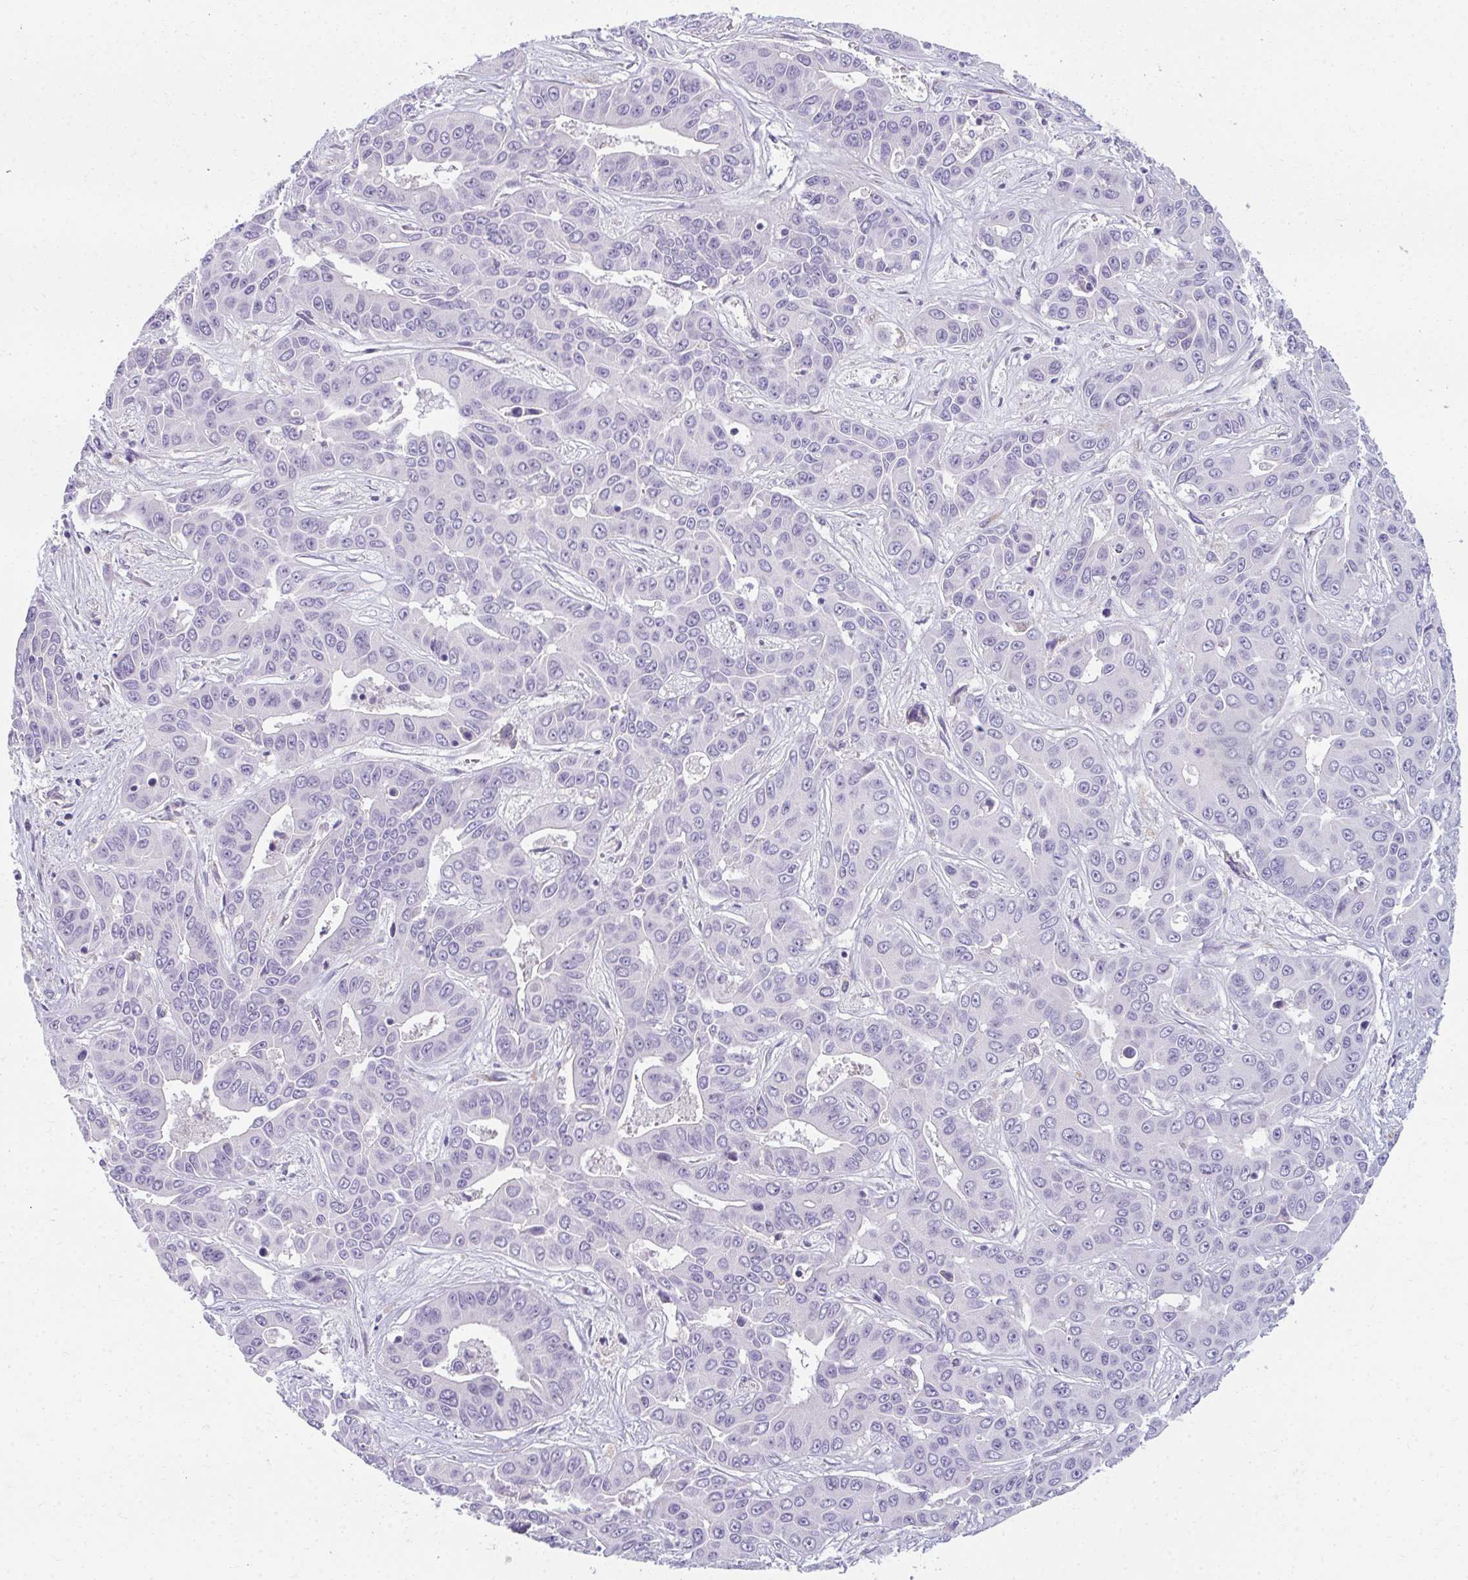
{"staining": {"intensity": "negative", "quantity": "none", "location": "none"}, "tissue": "liver cancer", "cell_type": "Tumor cells", "image_type": "cancer", "snomed": [{"axis": "morphology", "description": "Cholangiocarcinoma"}, {"axis": "topography", "description": "Liver"}], "caption": "Cholangiocarcinoma (liver) was stained to show a protein in brown. There is no significant staining in tumor cells.", "gene": "EIF1AD", "patient": {"sex": "female", "age": 52}}